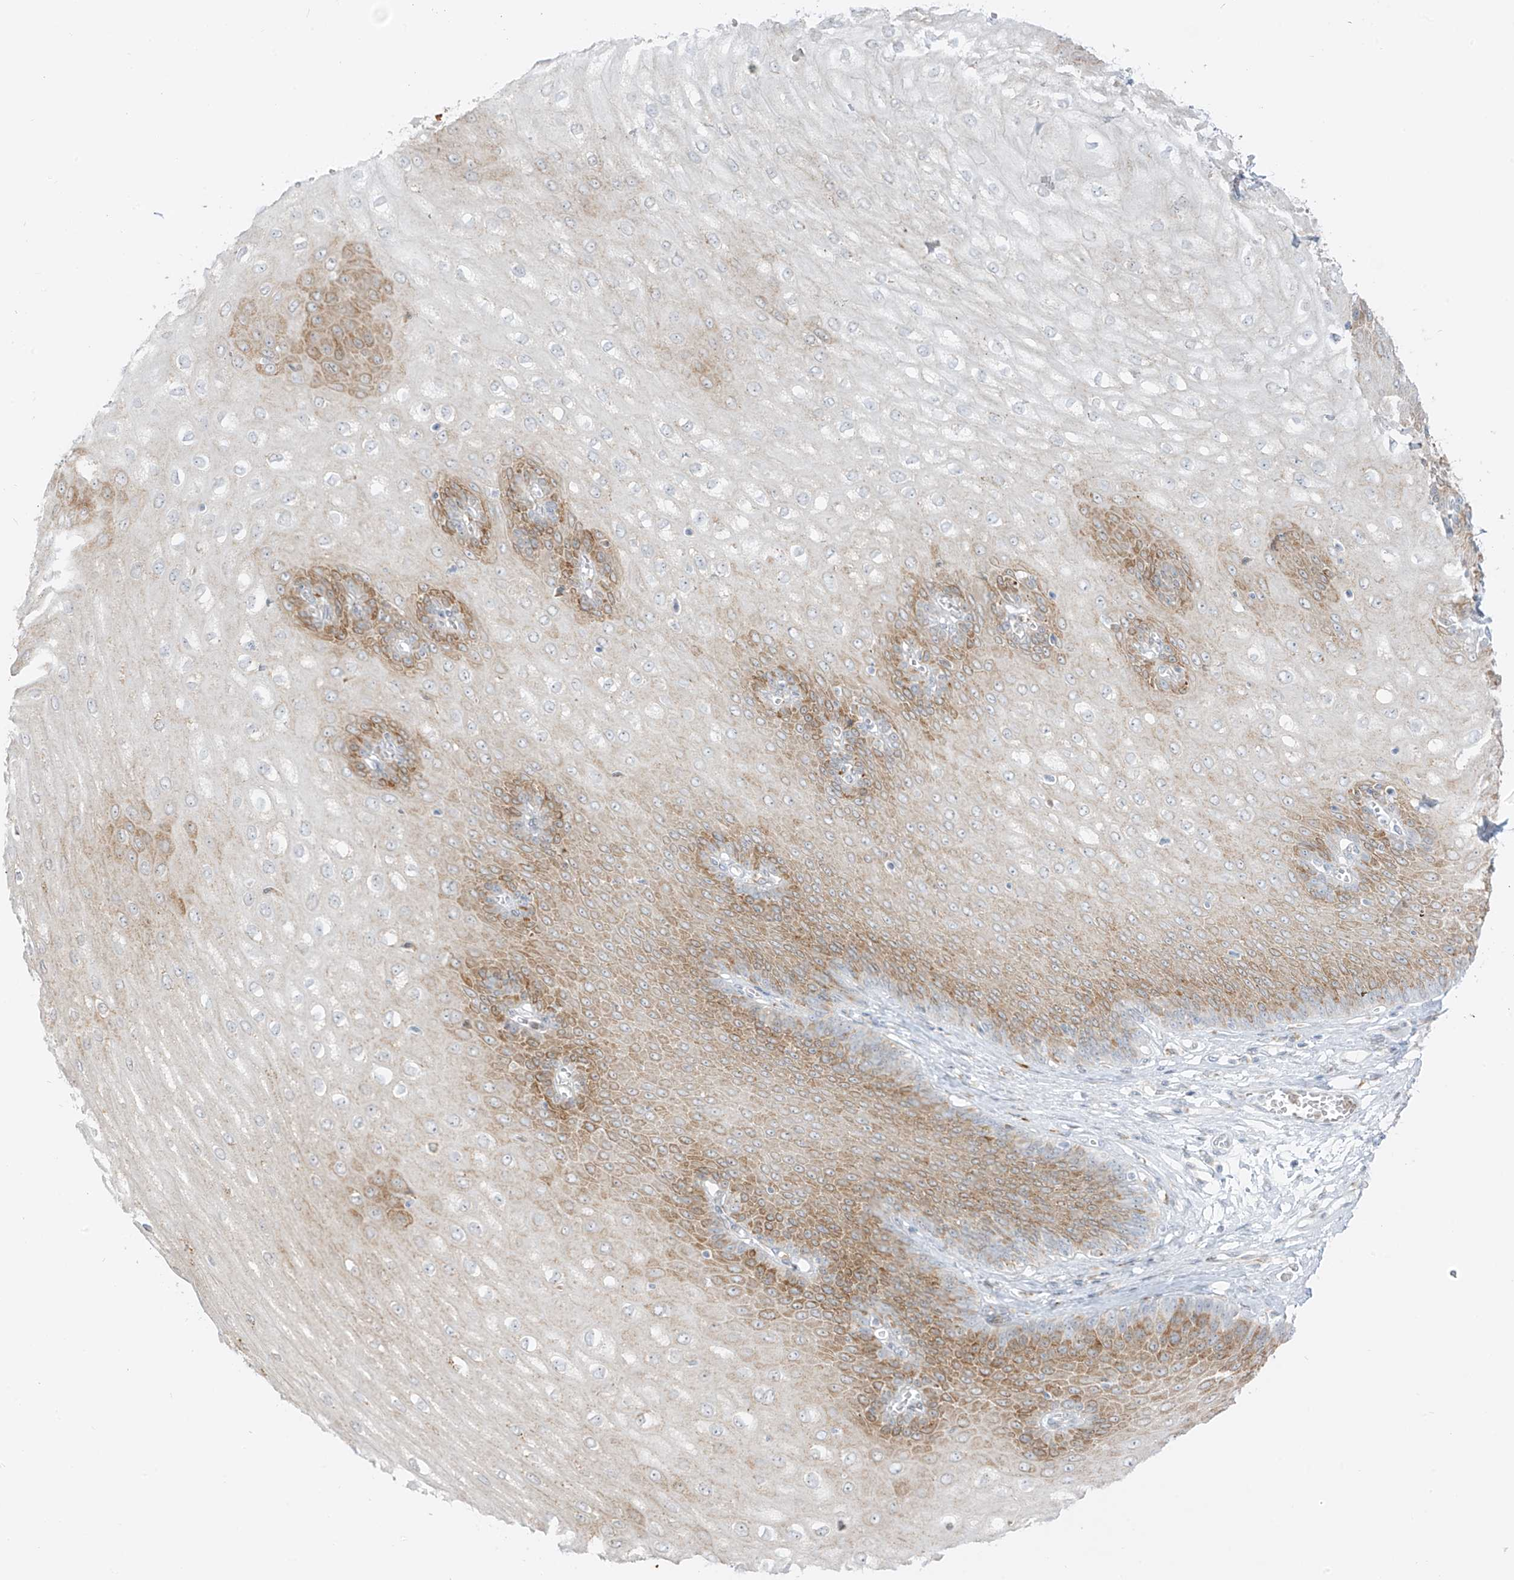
{"staining": {"intensity": "strong", "quantity": "25%-75%", "location": "cytoplasmic/membranous"}, "tissue": "esophagus", "cell_type": "Squamous epithelial cells", "image_type": "normal", "snomed": [{"axis": "morphology", "description": "Normal tissue, NOS"}, {"axis": "topography", "description": "Esophagus"}], "caption": "Benign esophagus was stained to show a protein in brown. There is high levels of strong cytoplasmic/membranous staining in about 25%-75% of squamous epithelial cells. The staining was performed using DAB, with brown indicating positive protein expression. Nuclei are stained blue with hematoxylin.", "gene": "LRRC59", "patient": {"sex": "male", "age": 60}}